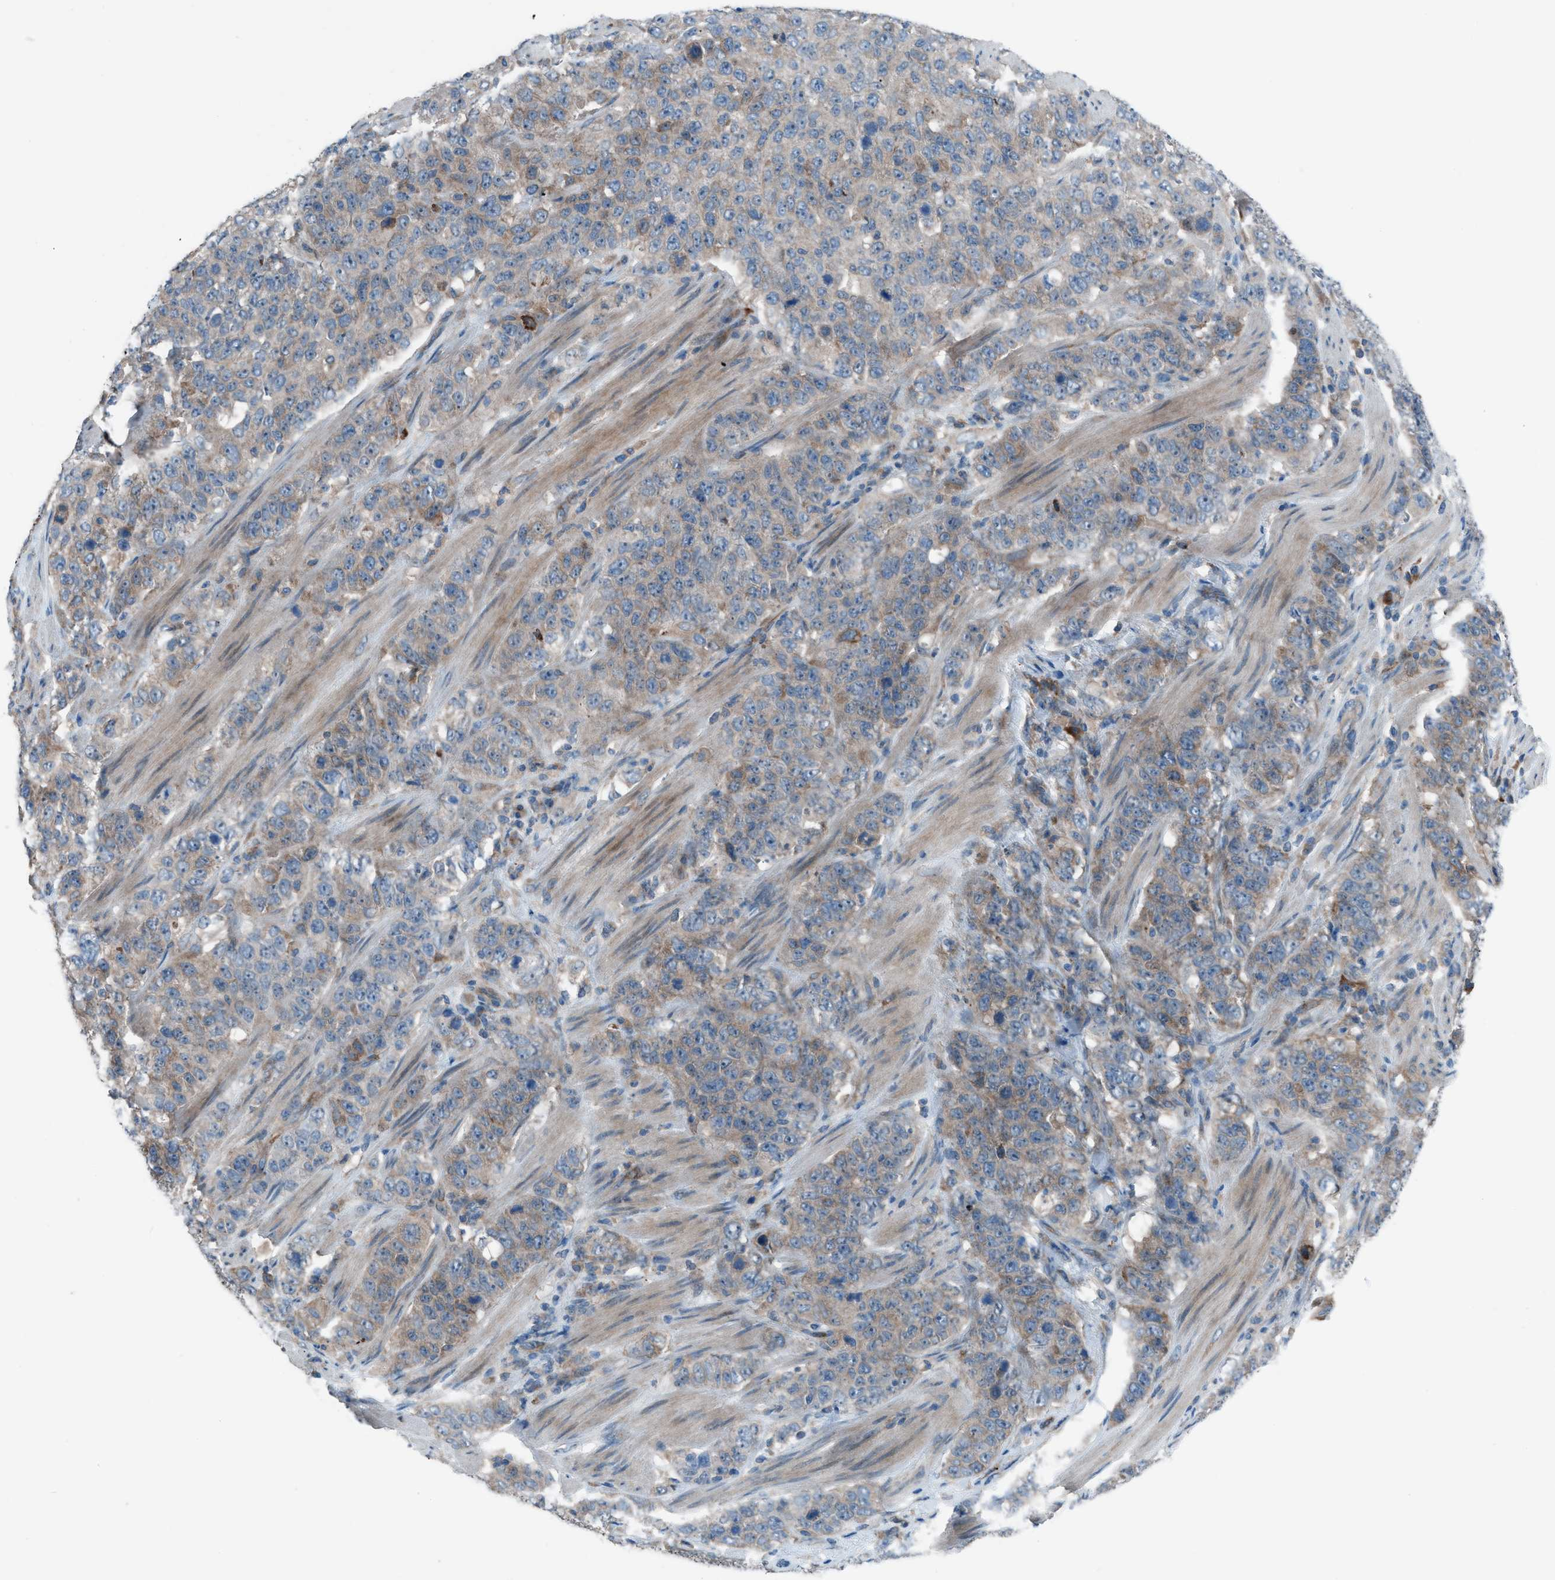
{"staining": {"intensity": "moderate", "quantity": "25%-75%", "location": "cytoplasmic/membranous"}, "tissue": "stomach cancer", "cell_type": "Tumor cells", "image_type": "cancer", "snomed": [{"axis": "morphology", "description": "Adenocarcinoma, NOS"}, {"axis": "topography", "description": "Stomach"}], "caption": "An immunohistochemistry (IHC) photomicrograph of tumor tissue is shown. Protein staining in brown labels moderate cytoplasmic/membranous positivity in stomach cancer (adenocarcinoma) within tumor cells.", "gene": "HEG1", "patient": {"sex": "male", "age": 48}}